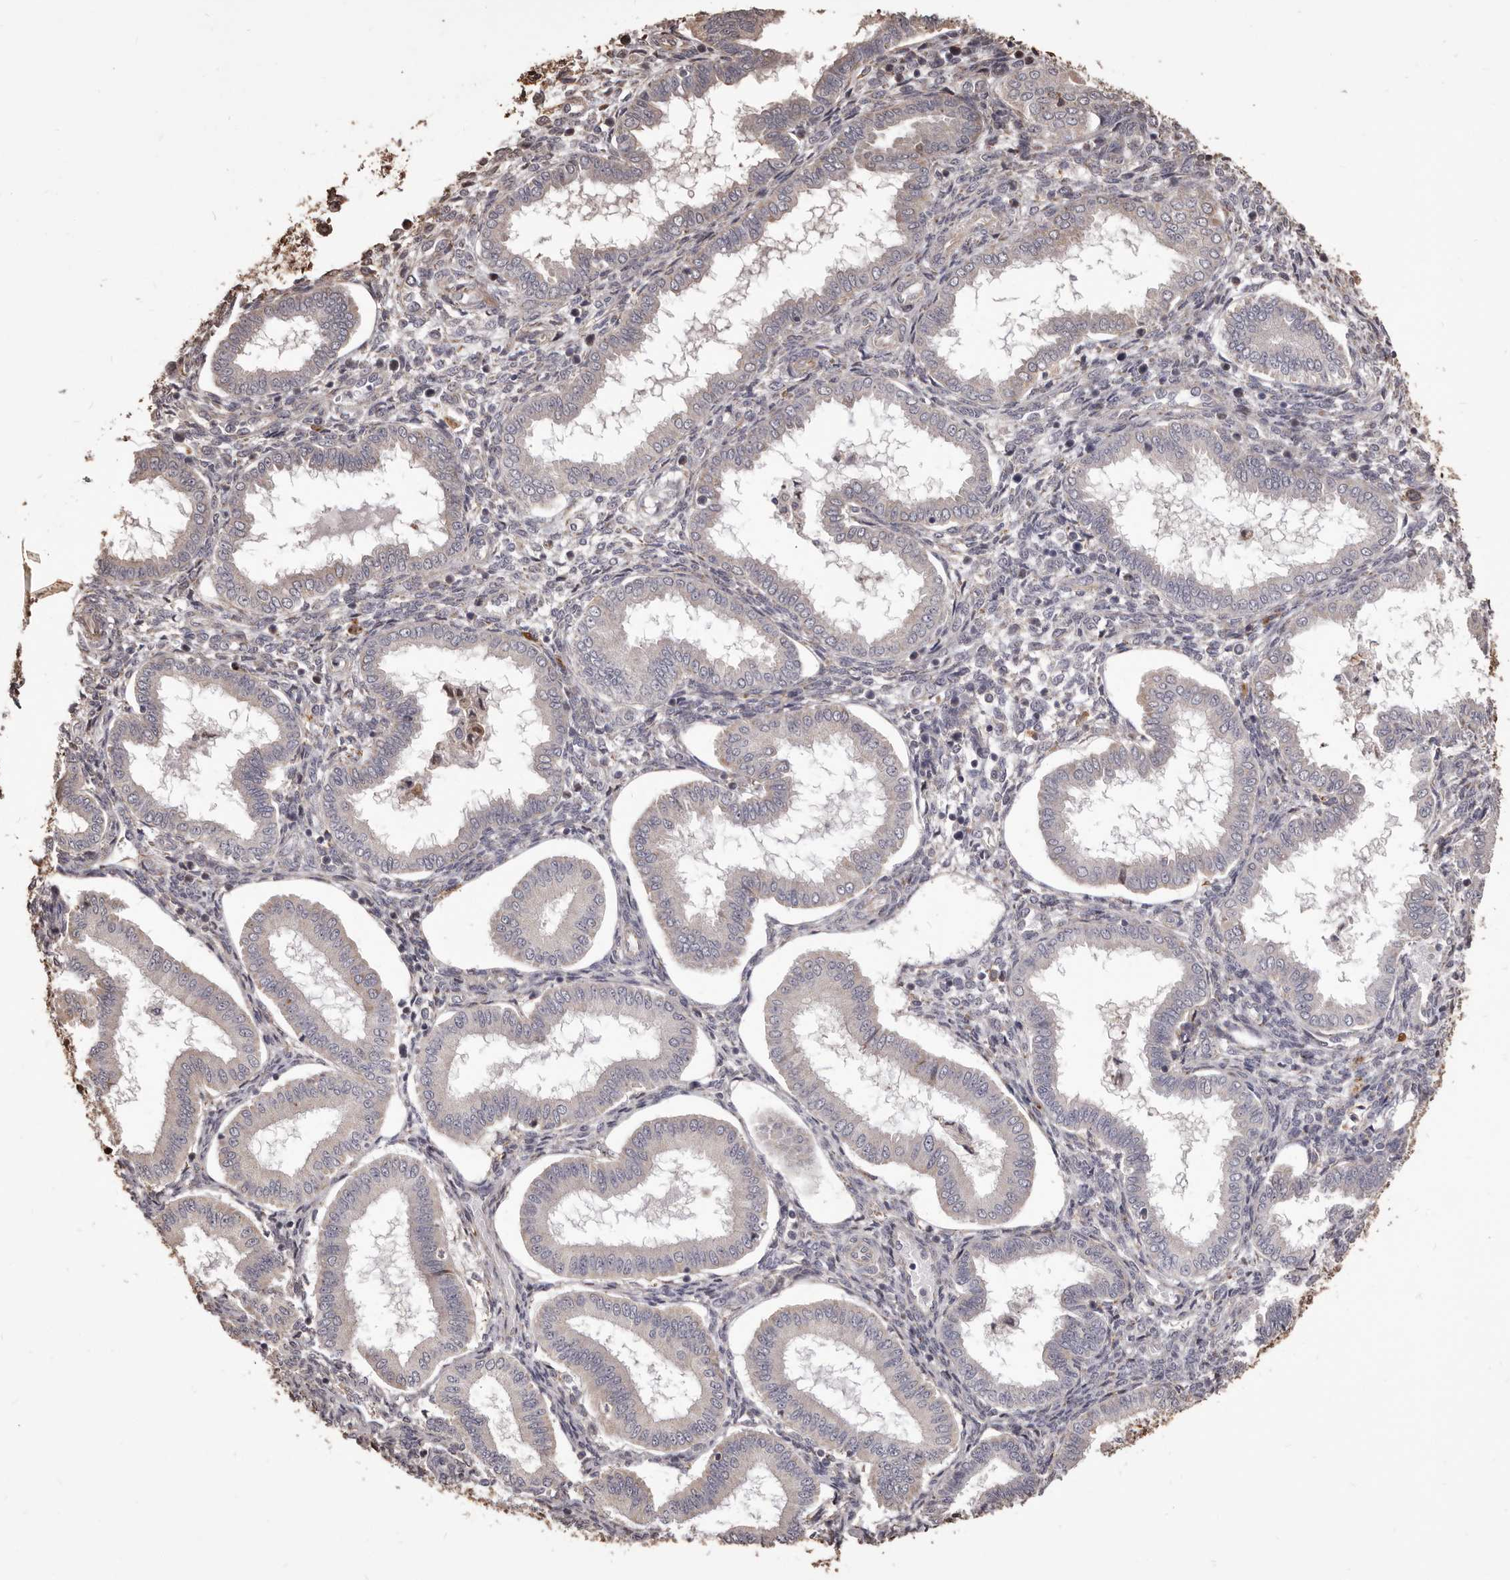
{"staining": {"intensity": "weak", "quantity": "<25%", "location": "cytoplasmic/membranous"}, "tissue": "endometrium", "cell_type": "Cells in endometrial stroma", "image_type": "normal", "snomed": [{"axis": "morphology", "description": "Normal tissue, NOS"}, {"axis": "topography", "description": "Endometrium"}], "caption": "A high-resolution image shows immunohistochemistry (IHC) staining of normal endometrium, which demonstrates no significant expression in cells in endometrial stroma. (Brightfield microscopy of DAB IHC at high magnification).", "gene": "ALPK1", "patient": {"sex": "female", "age": 24}}